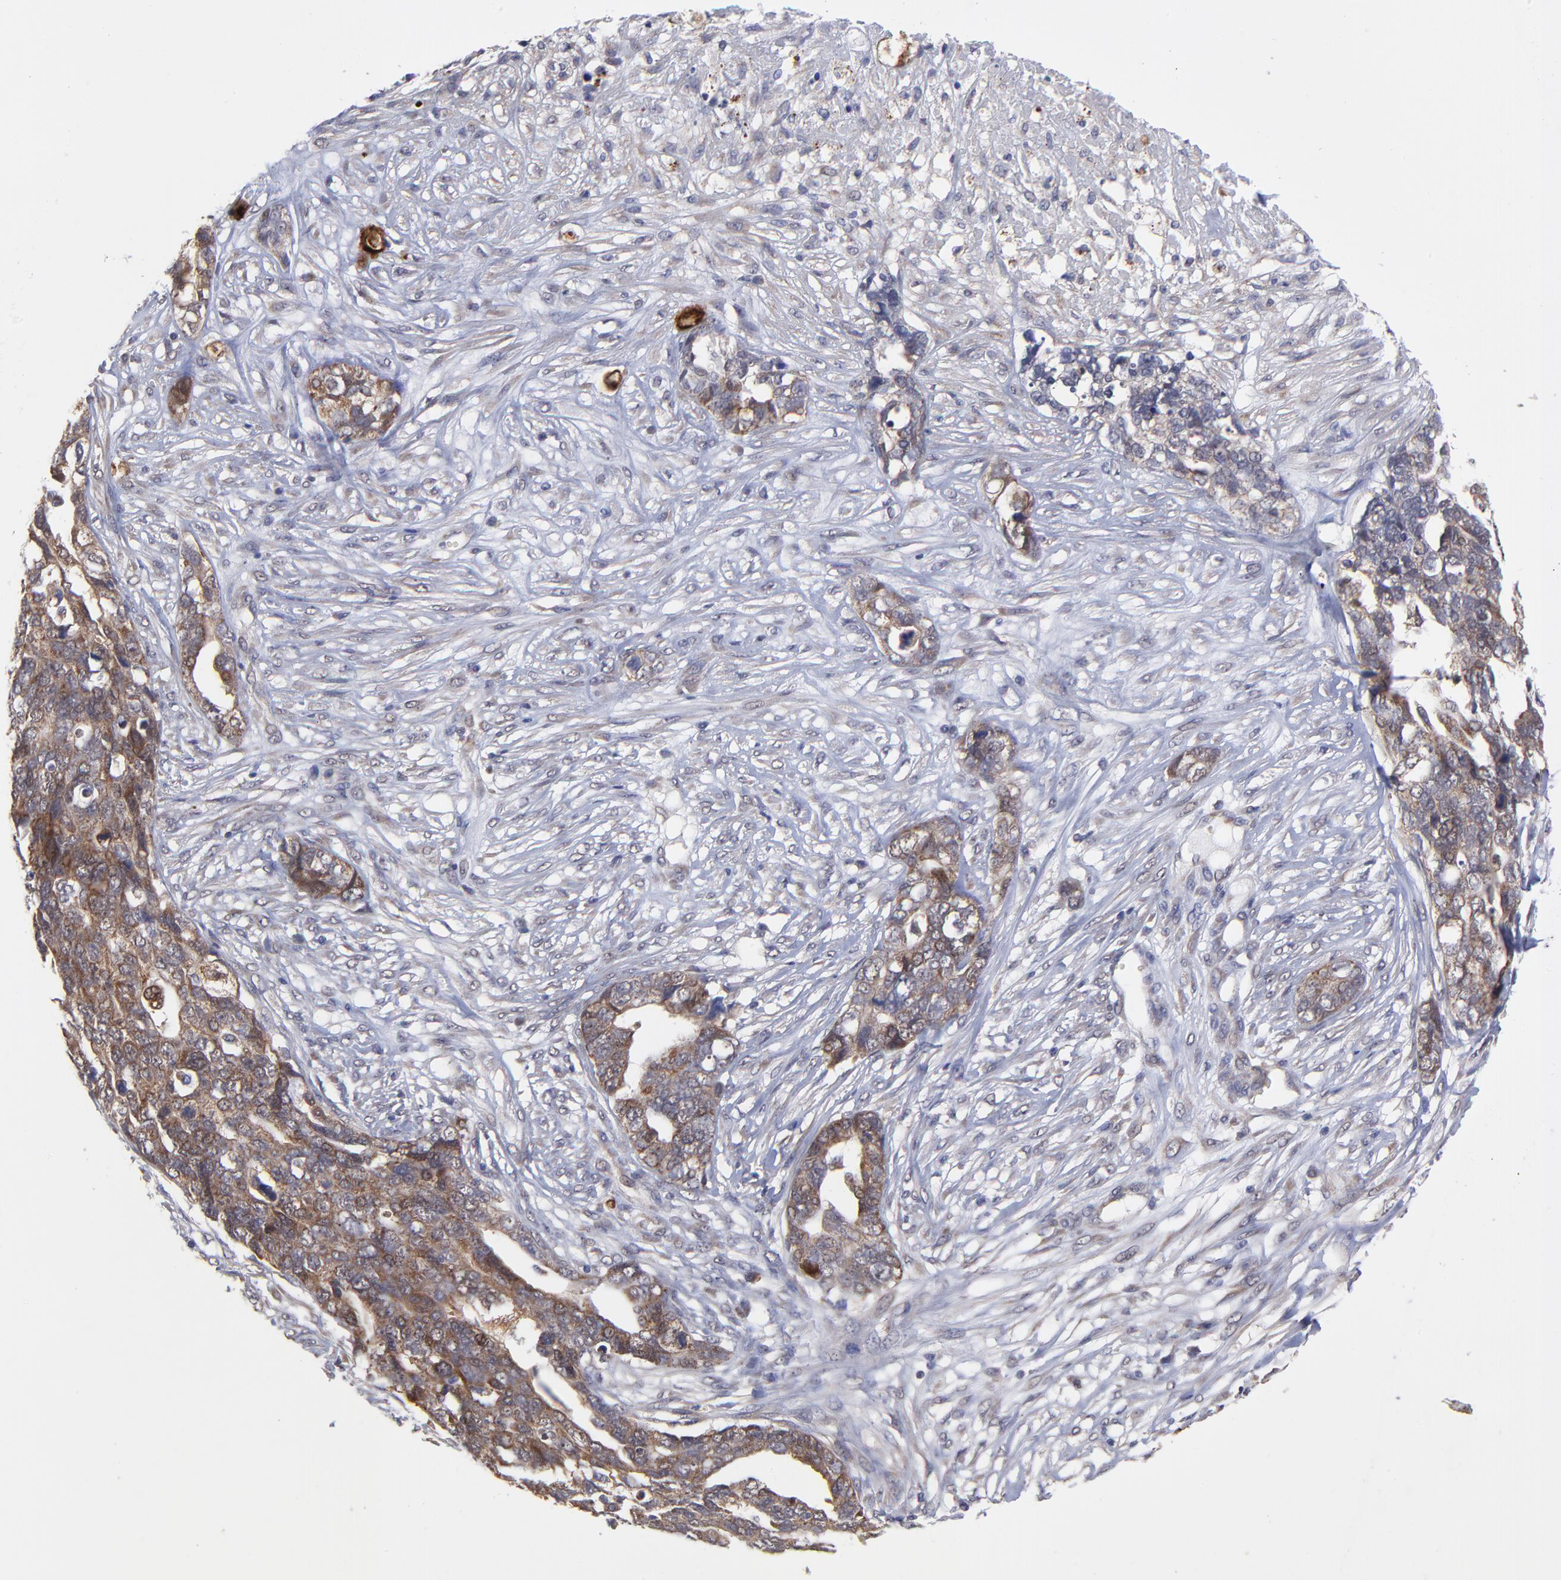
{"staining": {"intensity": "strong", "quantity": ">75%", "location": "cytoplasmic/membranous"}, "tissue": "ovarian cancer", "cell_type": "Tumor cells", "image_type": "cancer", "snomed": [{"axis": "morphology", "description": "Normal tissue, NOS"}, {"axis": "morphology", "description": "Cystadenocarcinoma, serous, NOS"}, {"axis": "topography", "description": "Fallopian tube"}, {"axis": "topography", "description": "Ovary"}], "caption": "There is high levels of strong cytoplasmic/membranous expression in tumor cells of ovarian serous cystadenocarcinoma, as demonstrated by immunohistochemical staining (brown color).", "gene": "UBE2H", "patient": {"sex": "female", "age": 56}}